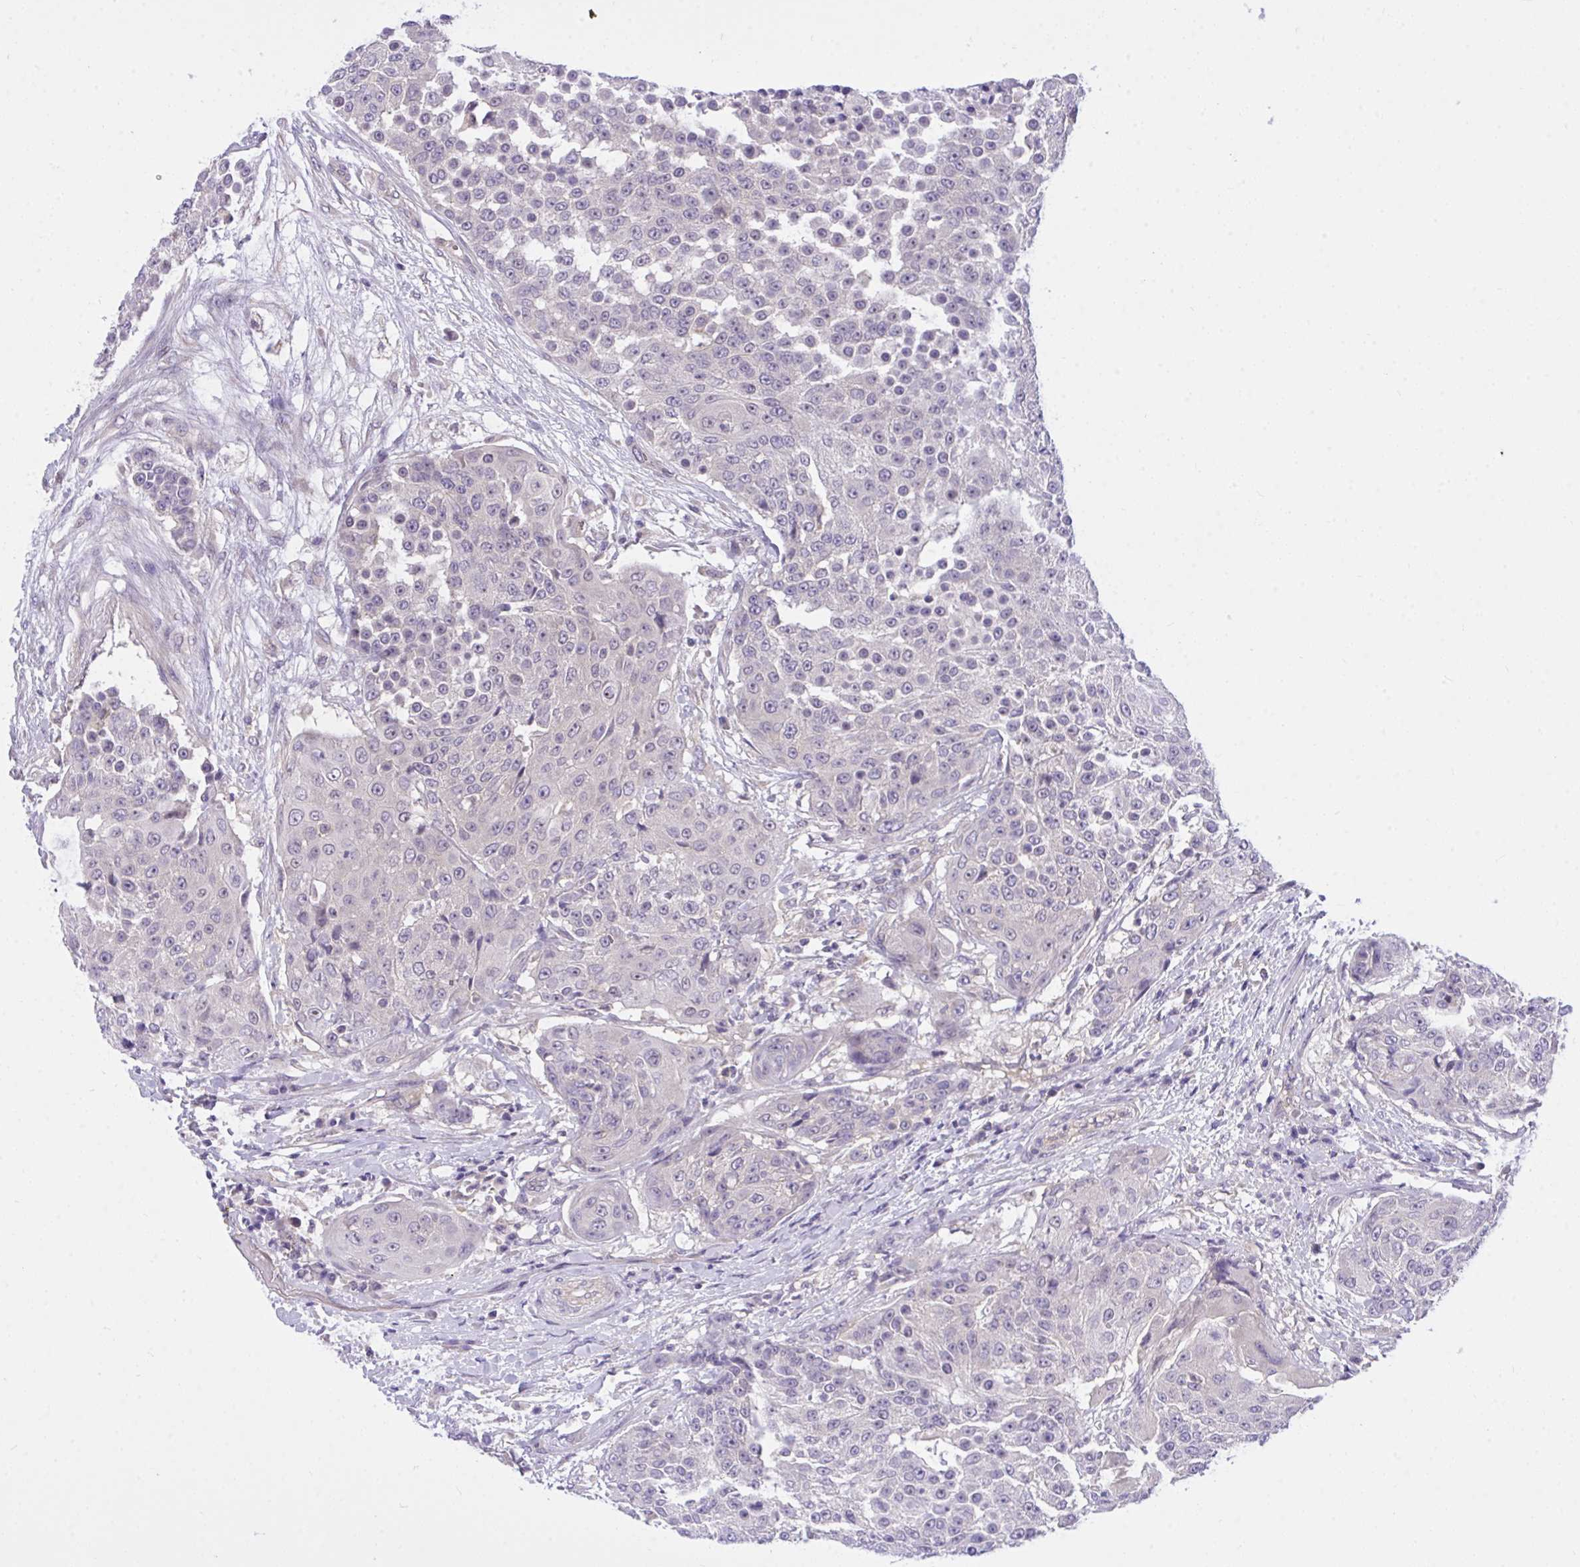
{"staining": {"intensity": "negative", "quantity": "none", "location": "none"}, "tissue": "urothelial cancer", "cell_type": "Tumor cells", "image_type": "cancer", "snomed": [{"axis": "morphology", "description": "Urothelial carcinoma, High grade"}, {"axis": "topography", "description": "Urinary bladder"}], "caption": "High power microscopy image of an immunohistochemistry (IHC) image of urothelial cancer, revealing no significant staining in tumor cells.", "gene": "TLN2", "patient": {"sex": "female", "age": 63}}